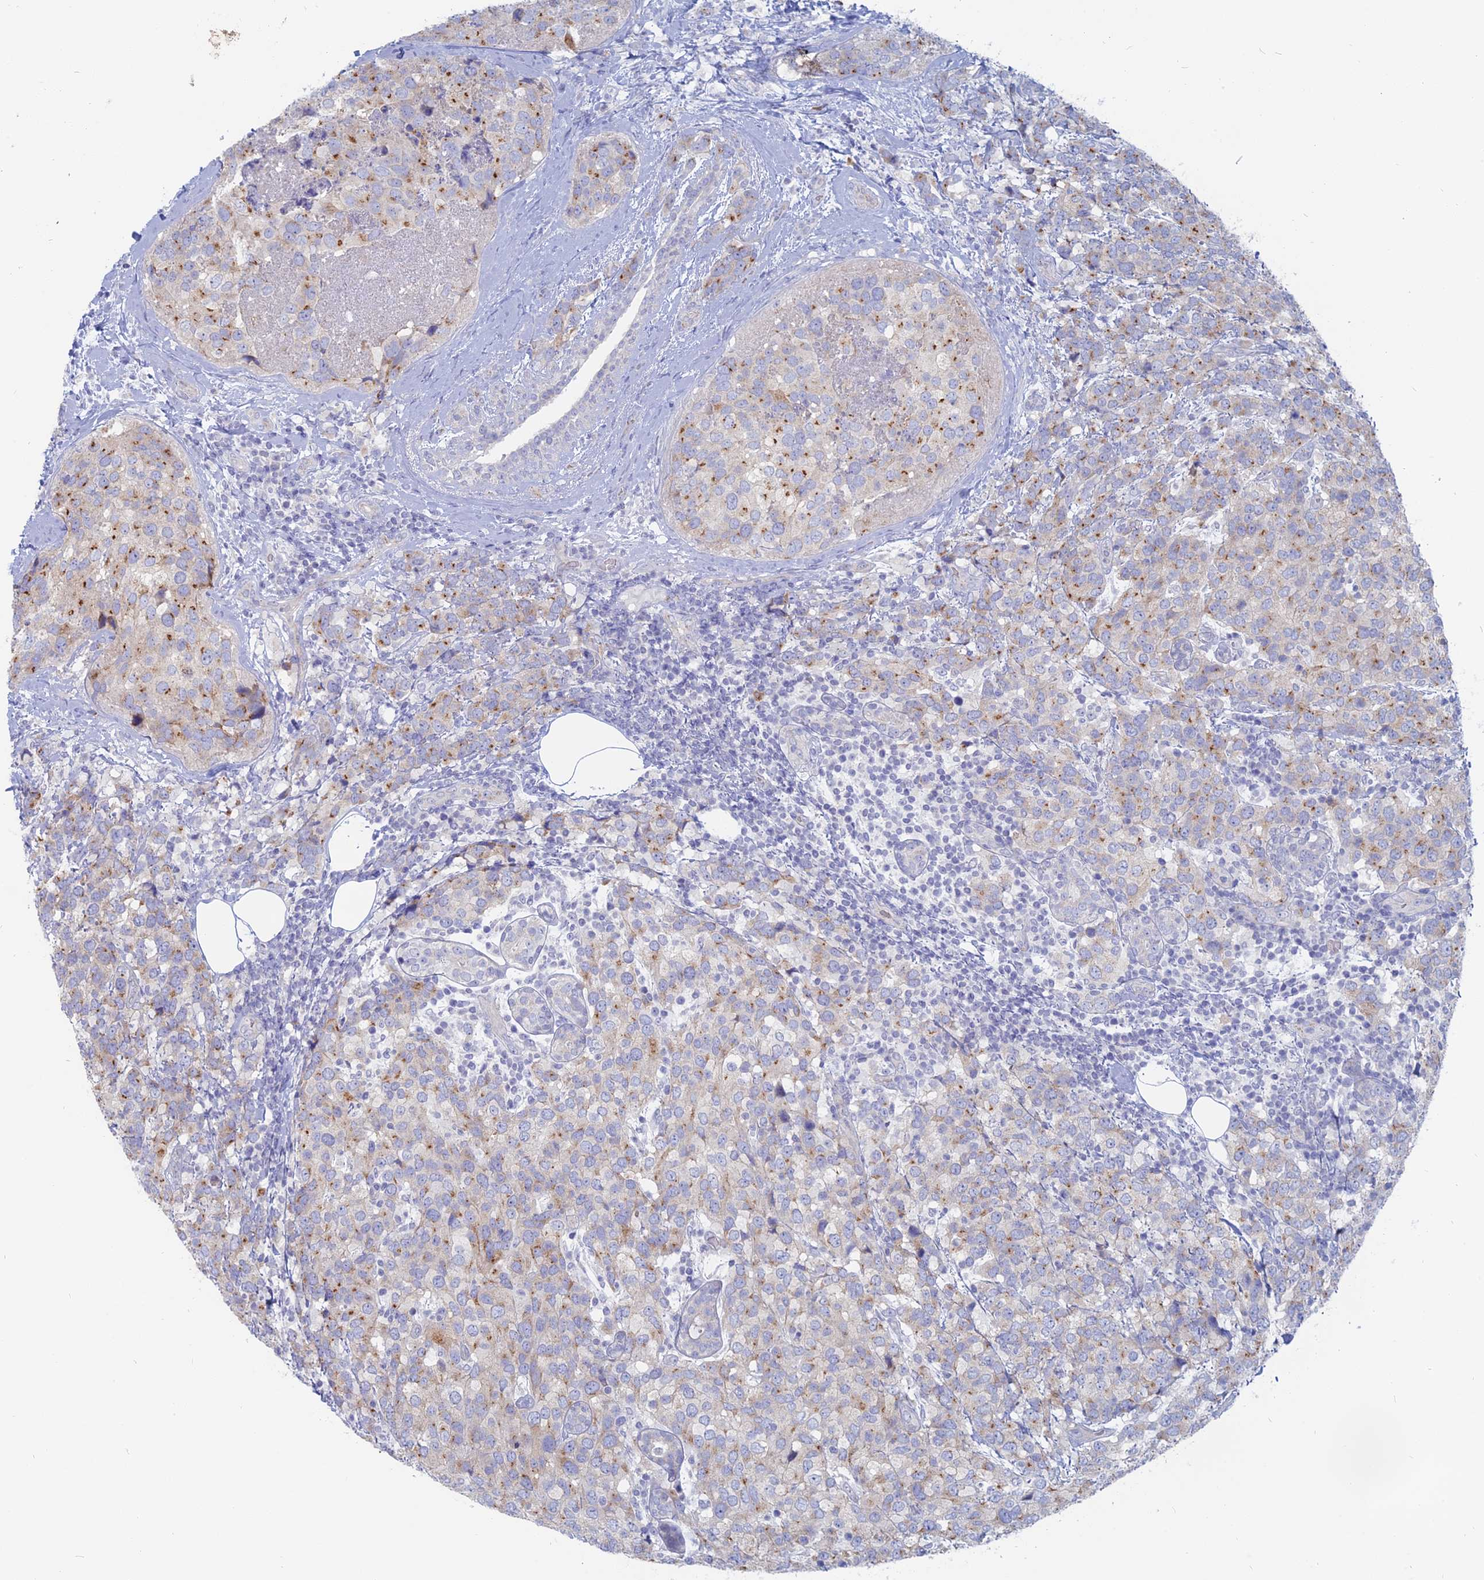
{"staining": {"intensity": "moderate", "quantity": "<25%", "location": "cytoplasmic/membranous"}, "tissue": "breast cancer", "cell_type": "Tumor cells", "image_type": "cancer", "snomed": [{"axis": "morphology", "description": "Lobular carcinoma"}, {"axis": "topography", "description": "Breast"}], "caption": "Brown immunohistochemical staining in breast cancer displays moderate cytoplasmic/membranous expression in about <25% of tumor cells. (DAB = brown stain, brightfield microscopy at high magnification).", "gene": "TBC1D30", "patient": {"sex": "female", "age": 59}}